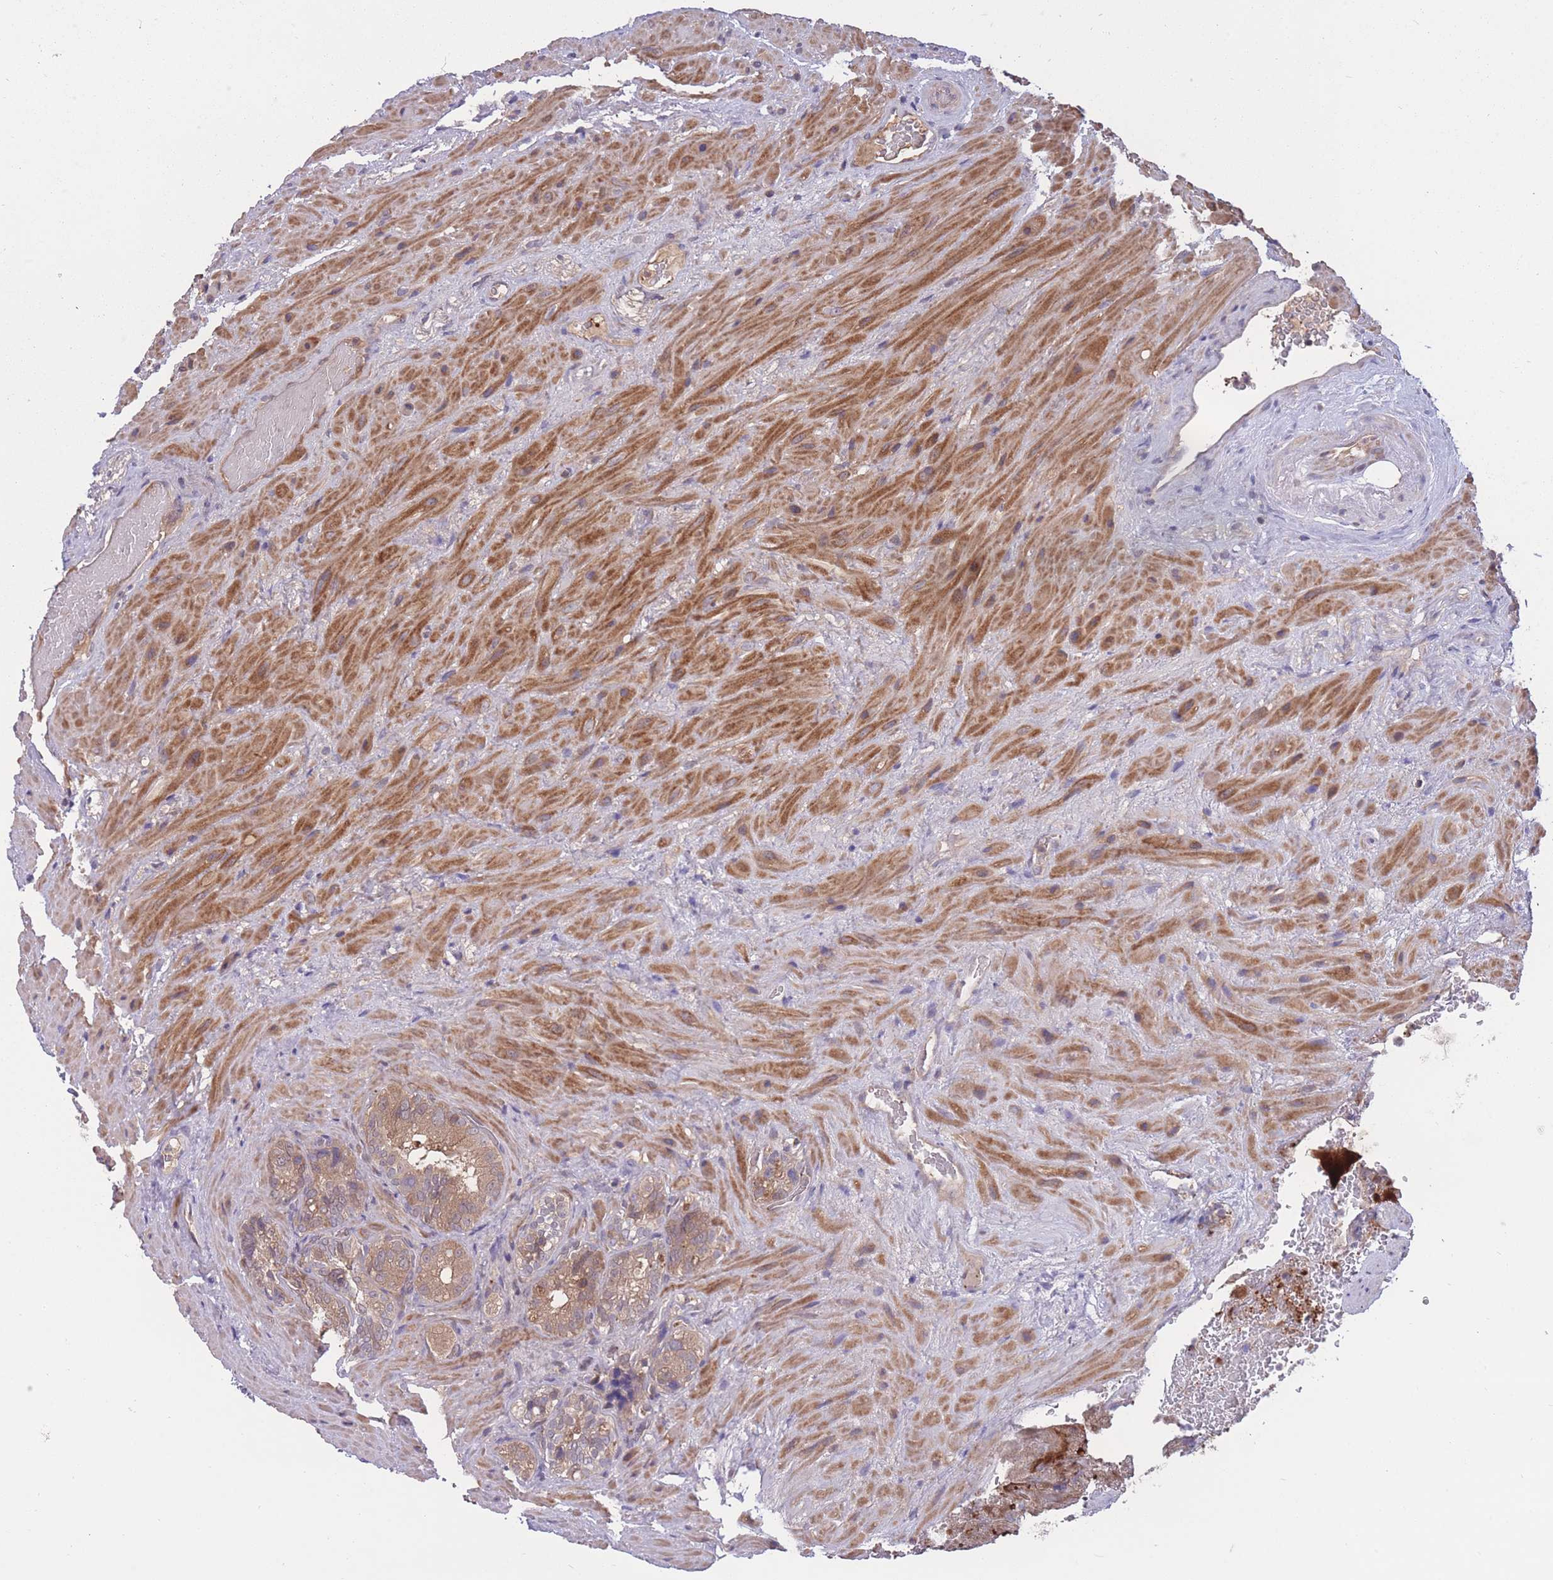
{"staining": {"intensity": "moderate", "quantity": ">75%", "location": "cytoplasmic/membranous"}, "tissue": "seminal vesicle", "cell_type": "Glandular cells", "image_type": "normal", "snomed": [{"axis": "morphology", "description": "Normal tissue, NOS"}, {"axis": "topography", "description": "Seminal veicle"}, {"axis": "topography", "description": "Peripheral nerve tissue"}], "caption": "This micrograph displays immunohistochemistry (IHC) staining of unremarkable human seminal vesicle, with medium moderate cytoplasmic/membranous positivity in about >75% of glandular cells.", "gene": "UBE2NL", "patient": {"sex": "male", "age": 67}}